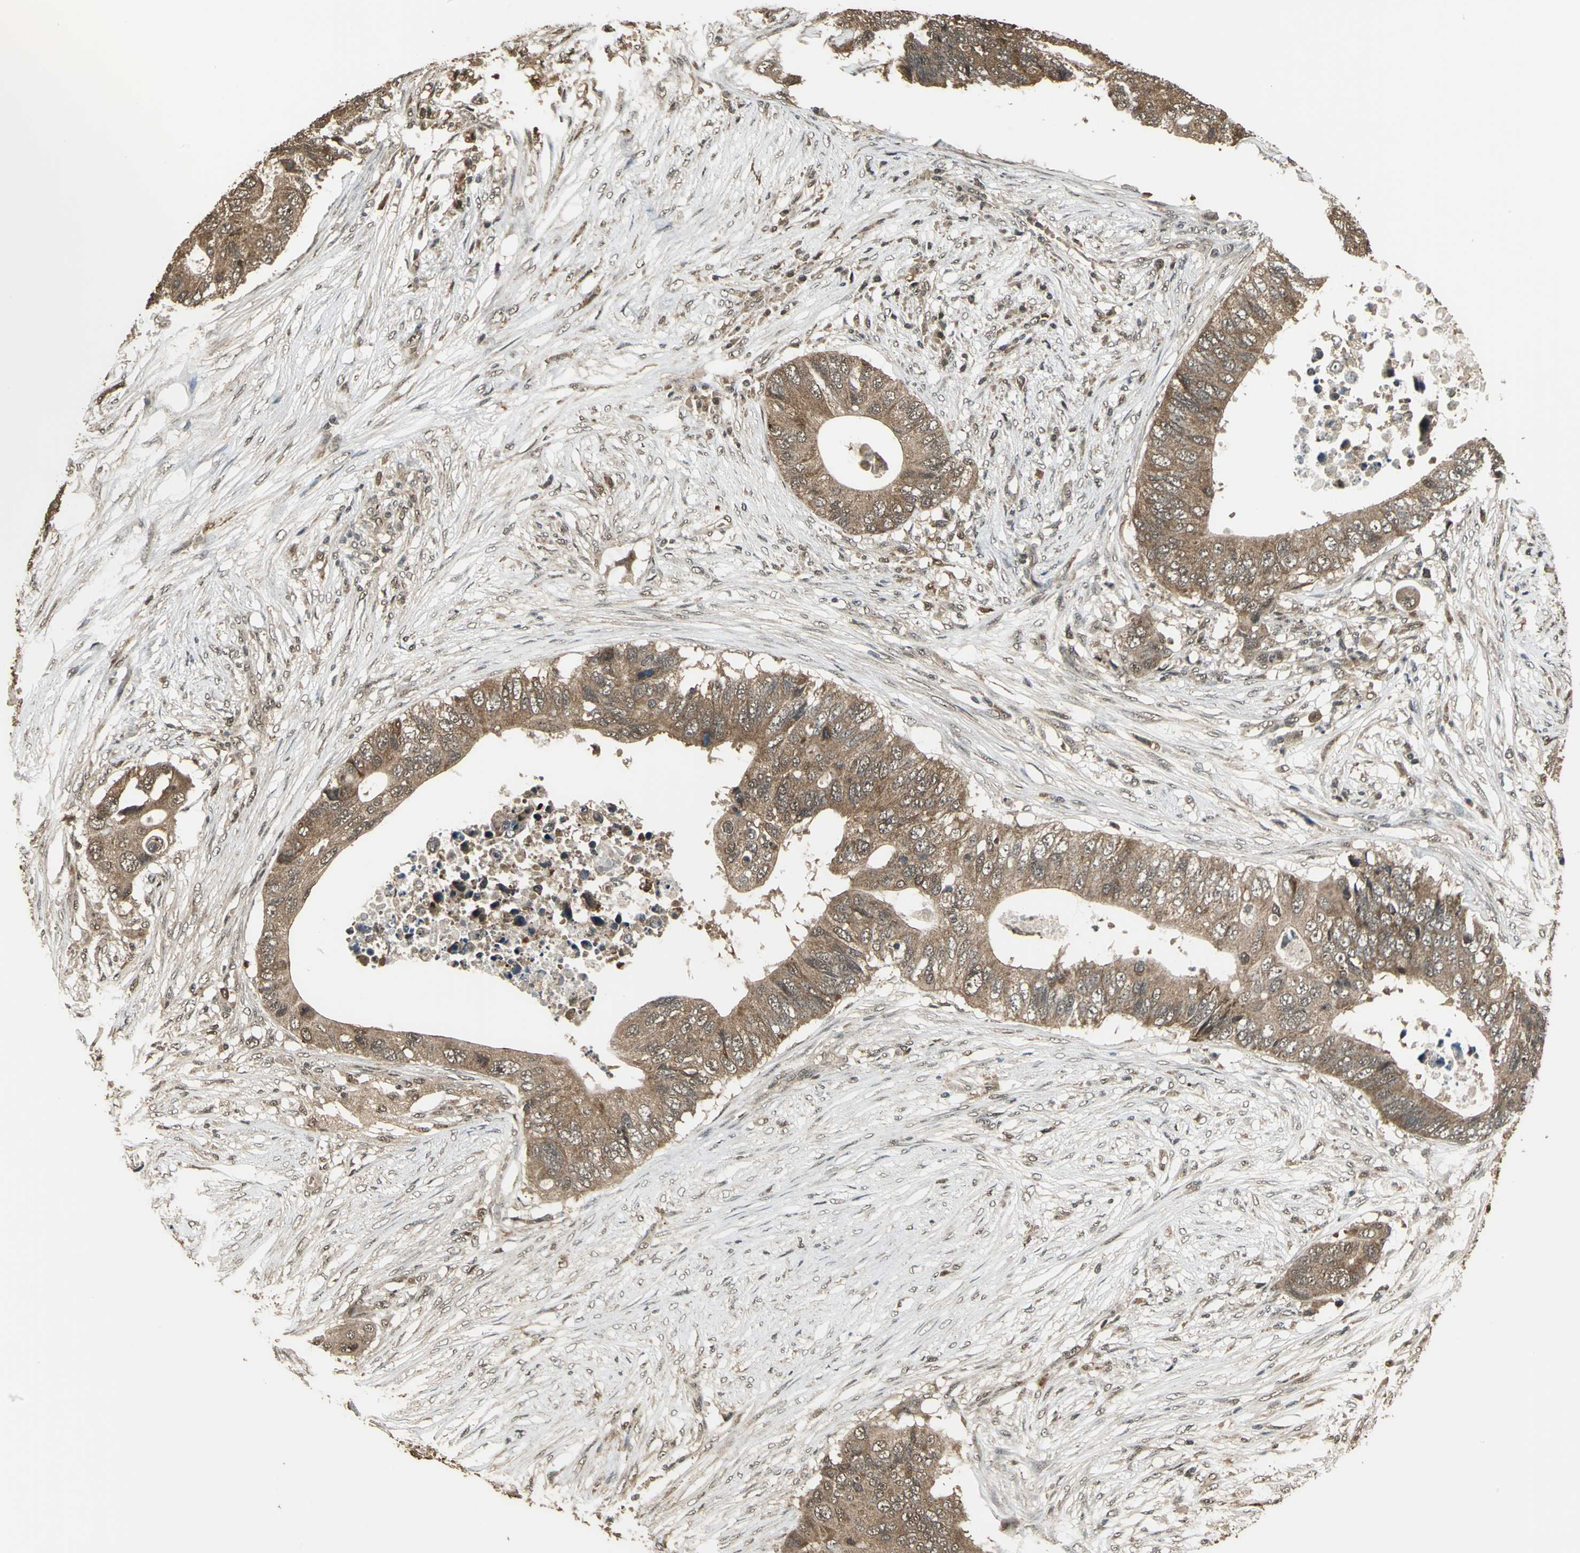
{"staining": {"intensity": "strong", "quantity": ">75%", "location": "cytoplasmic/membranous"}, "tissue": "colorectal cancer", "cell_type": "Tumor cells", "image_type": "cancer", "snomed": [{"axis": "morphology", "description": "Adenocarcinoma, NOS"}, {"axis": "topography", "description": "Rectum"}], "caption": "Human colorectal cancer (adenocarcinoma) stained with a protein marker exhibits strong staining in tumor cells.", "gene": "UCHL5", "patient": {"sex": "male", "age": 55}}